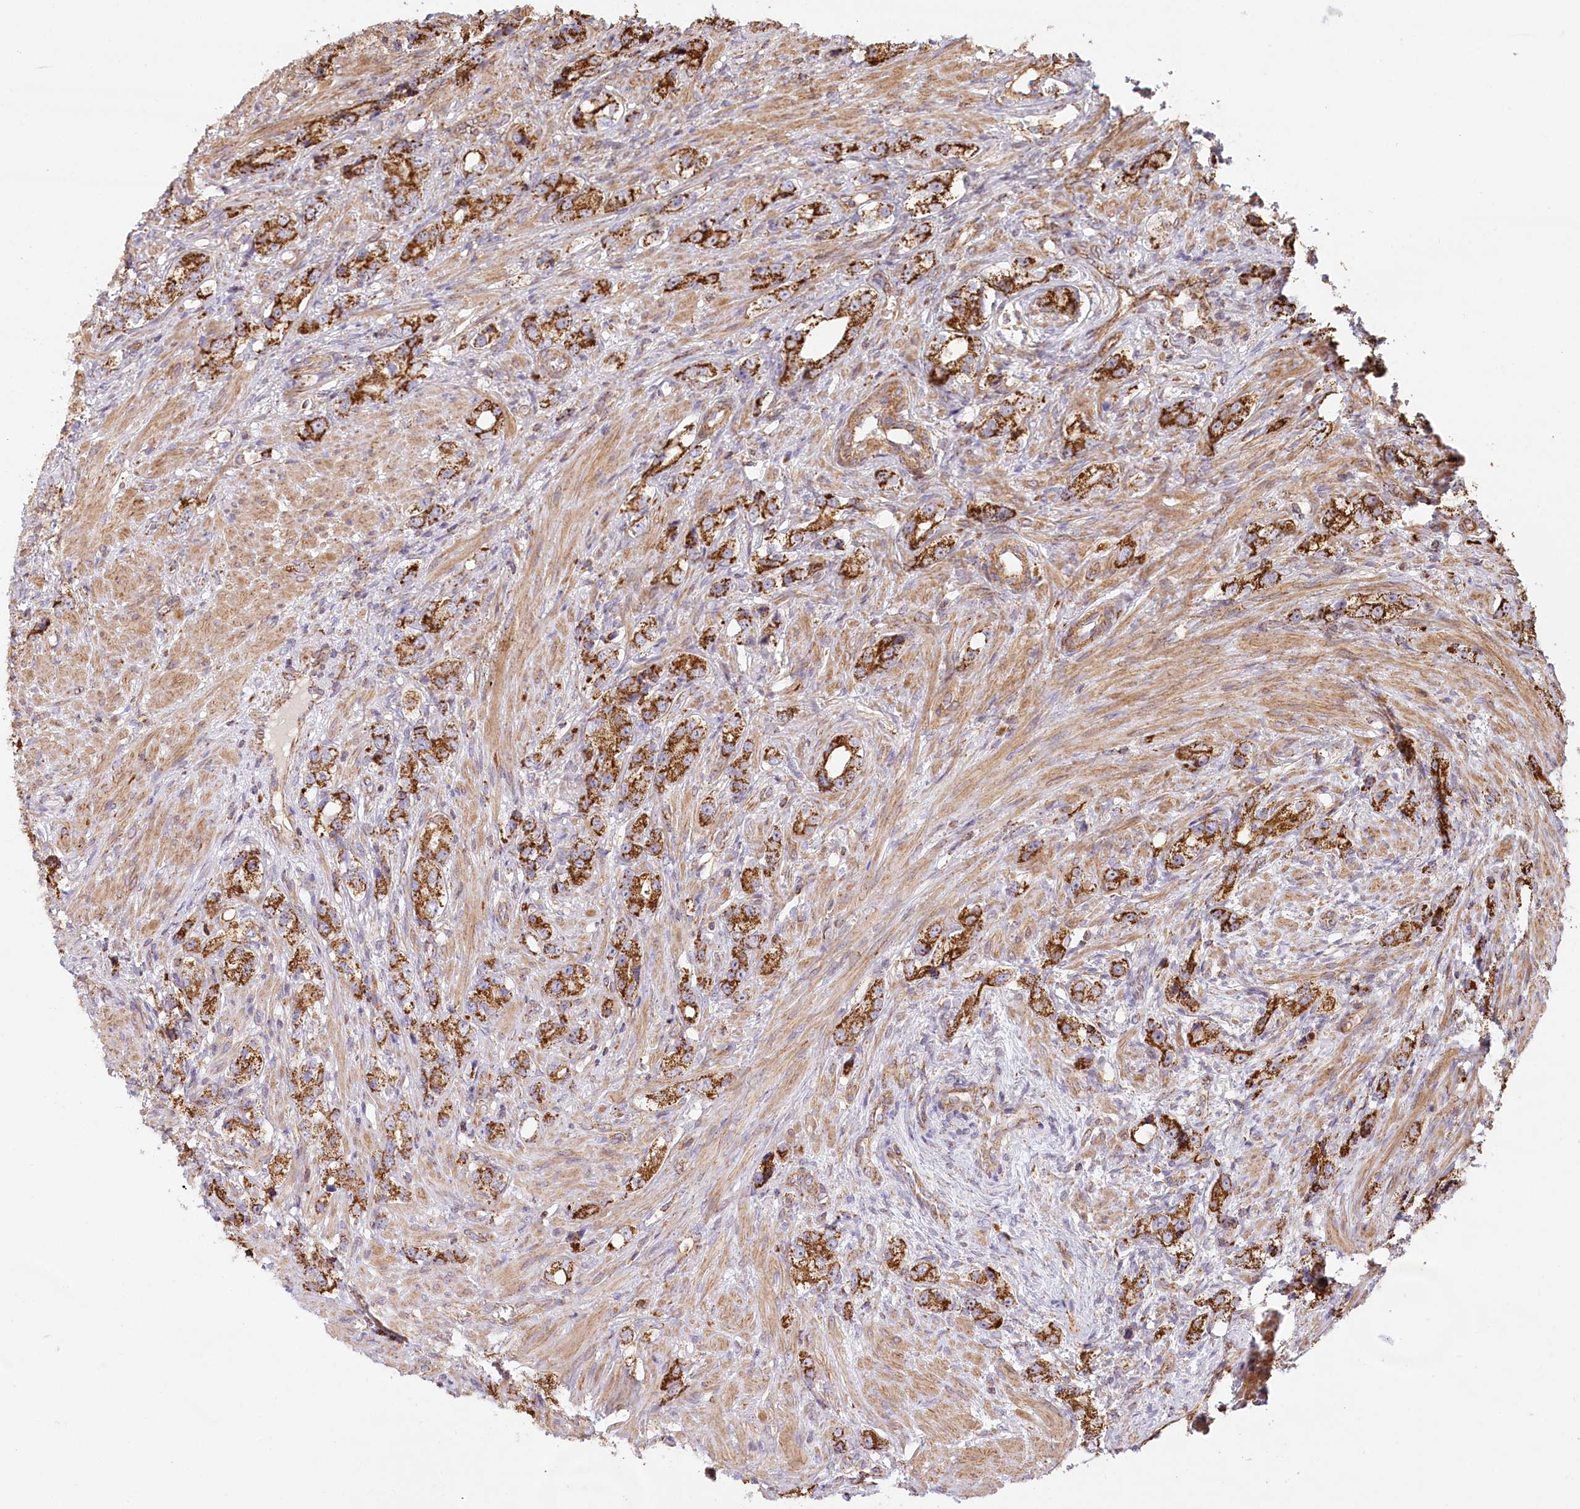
{"staining": {"intensity": "strong", "quantity": ">75%", "location": "cytoplasmic/membranous"}, "tissue": "prostate cancer", "cell_type": "Tumor cells", "image_type": "cancer", "snomed": [{"axis": "morphology", "description": "Adenocarcinoma, High grade"}, {"axis": "topography", "description": "Prostate"}], "caption": "Strong cytoplasmic/membranous staining is present in about >75% of tumor cells in prostate high-grade adenocarcinoma.", "gene": "UMPS", "patient": {"sex": "male", "age": 63}}